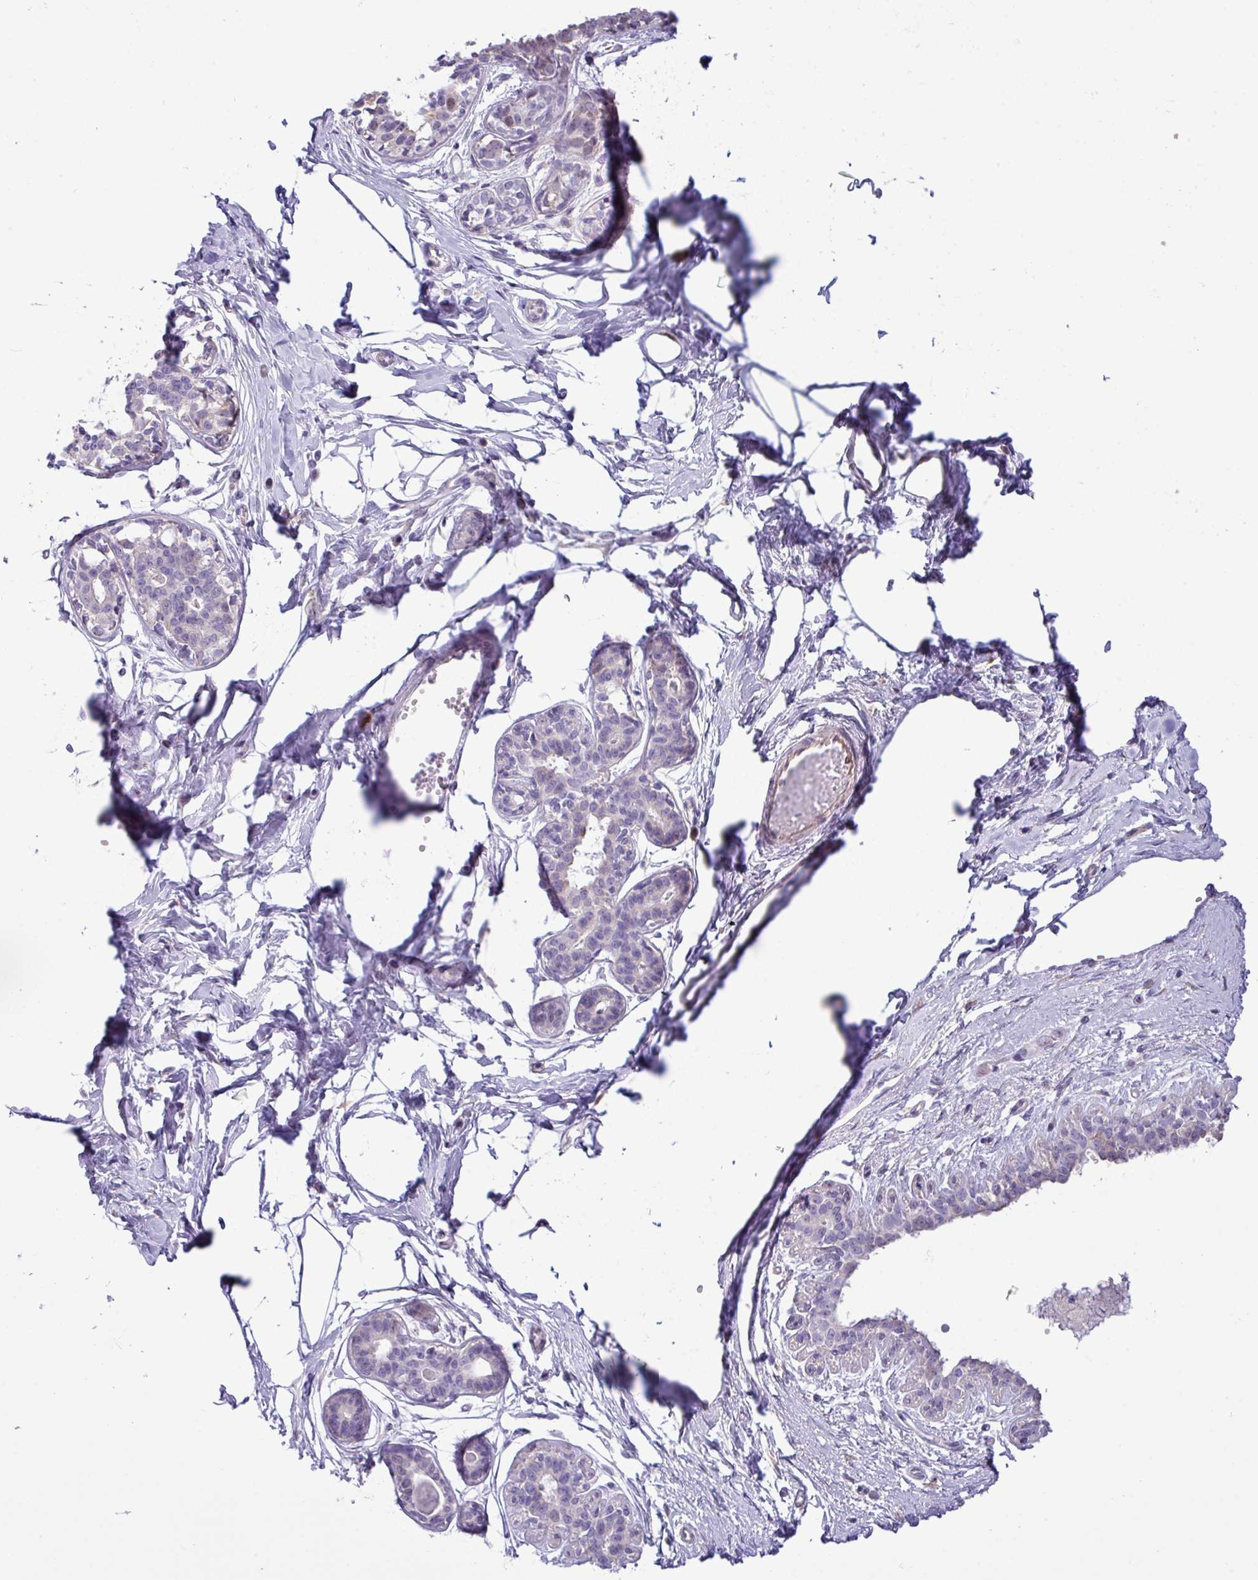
{"staining": {"intensity": "negative", "quantity": "none", "location": "none"}, "tissue": "breast", "cell_type": "Adipocytes", "image_type": "normal", "snomed": [{"axis": "morphology", "description": "Normal tissue, NOS"}, {"axis": "topography", "description": "Breast"}], "caption": "This is an immunohistochemistry (IHC) micrograph of unremarkable human breast. There is no positivity in adipocytes.", "gene": "IRGC", "patient": {"sex": "female", "age": 45}}